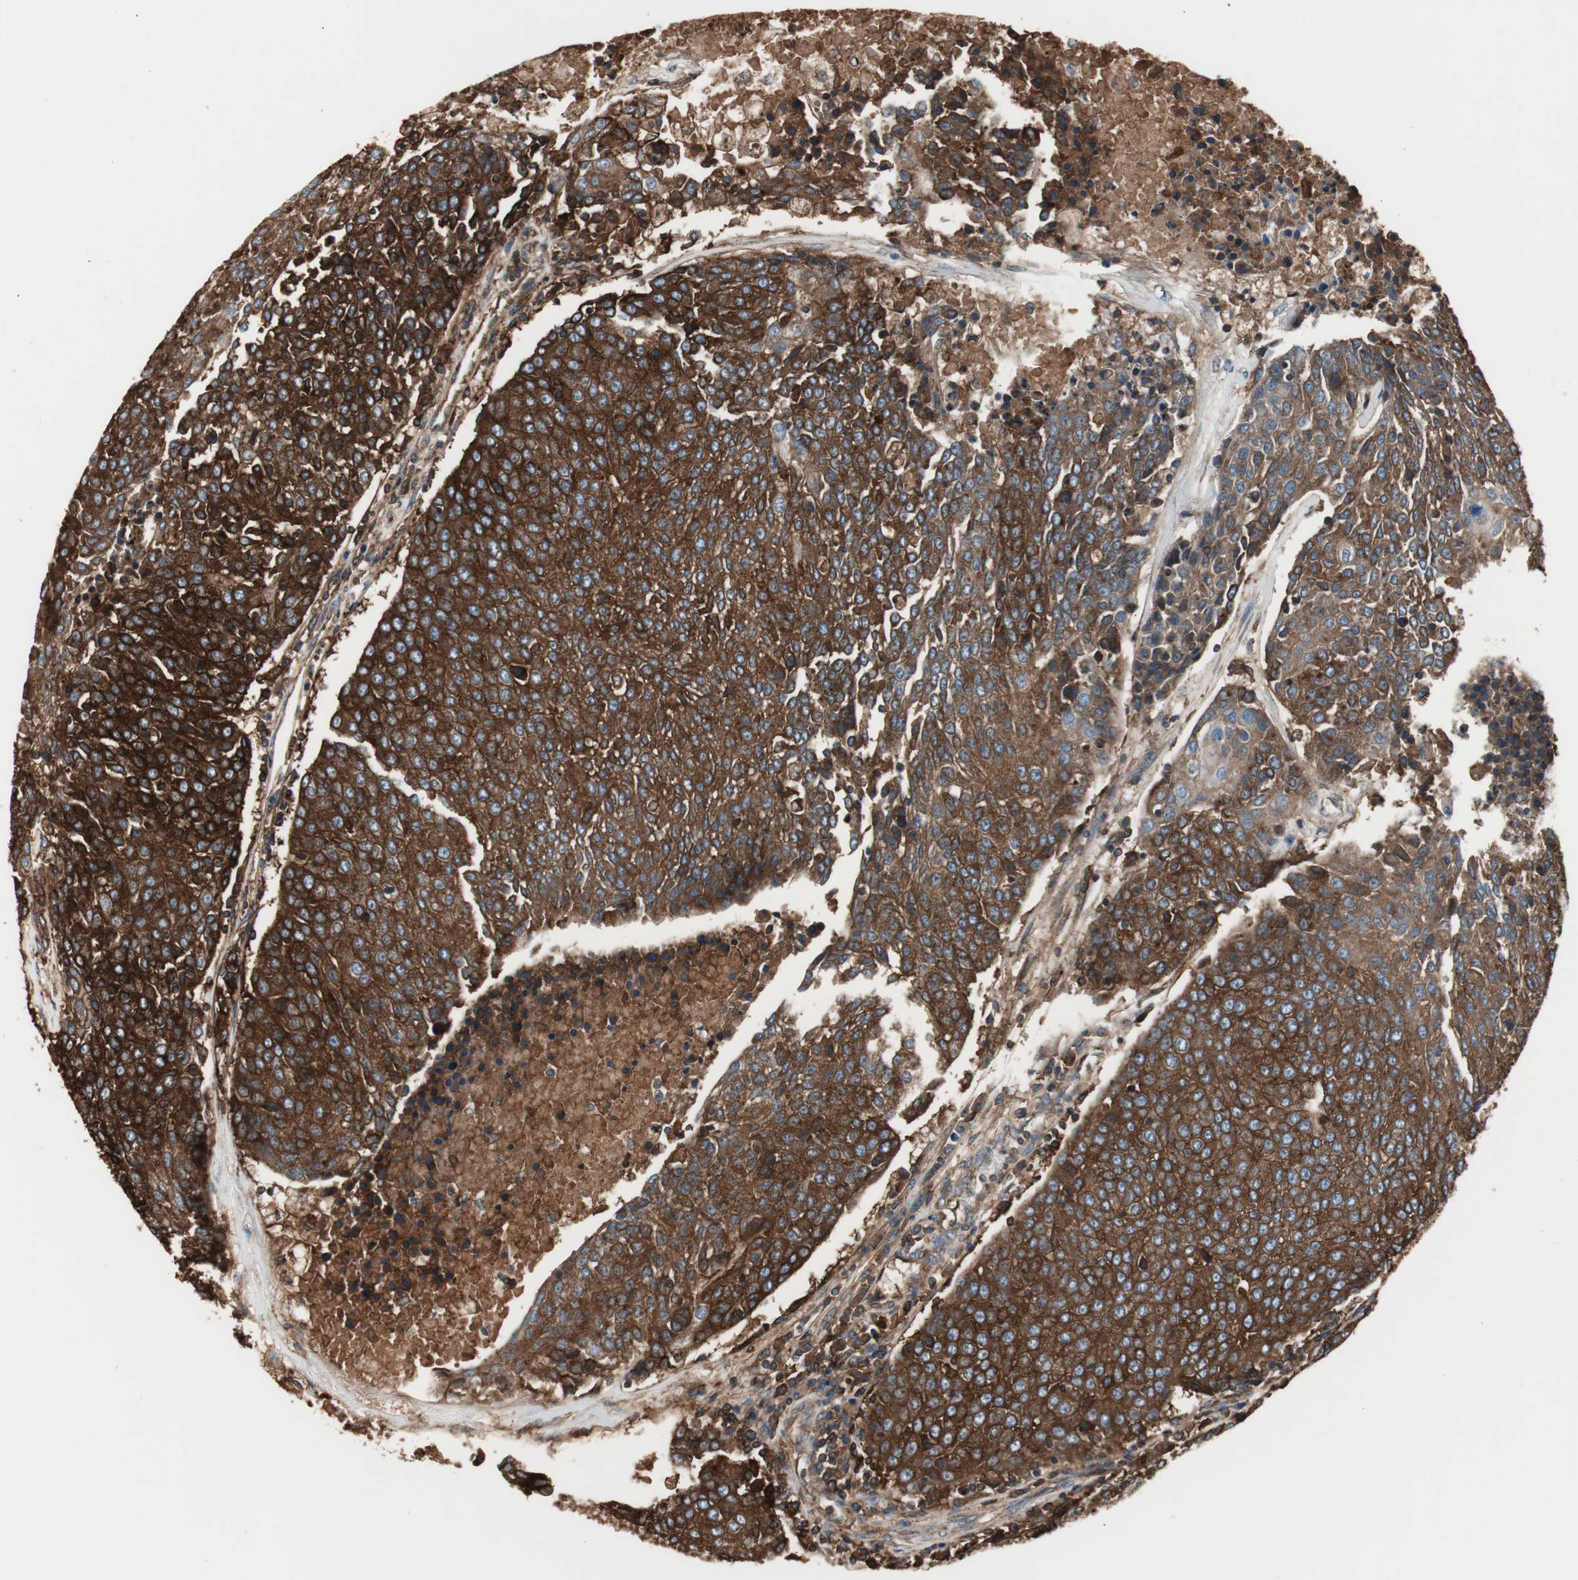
{"staining": {"intensity": "strong", "quantity": ">75%", "location": "cytoplasmic/membranous"}, "tissue": "urothelial cancer", "cell_type": "Tumor cells", "image_type": "cancer", "snomed": [{"axis": "morphology", "description": "Urothelial carcinoma, High grade"}, {"axis": "topography", "description": "Urinary bladder"}], "caption": "A high-resolution photomicrograph shows IHC staining of urothelial carcinoma (high-grade), which demonstrates strong cytoplasmic/membranous staining in about >75% of tumor cells. The protein is stained brown, and the nuclei are stained in blue (DAB IHC with brightfield microscopy, high magnification).", "gene": "B2M", "patient": {"sex": "female", "age": 85}}